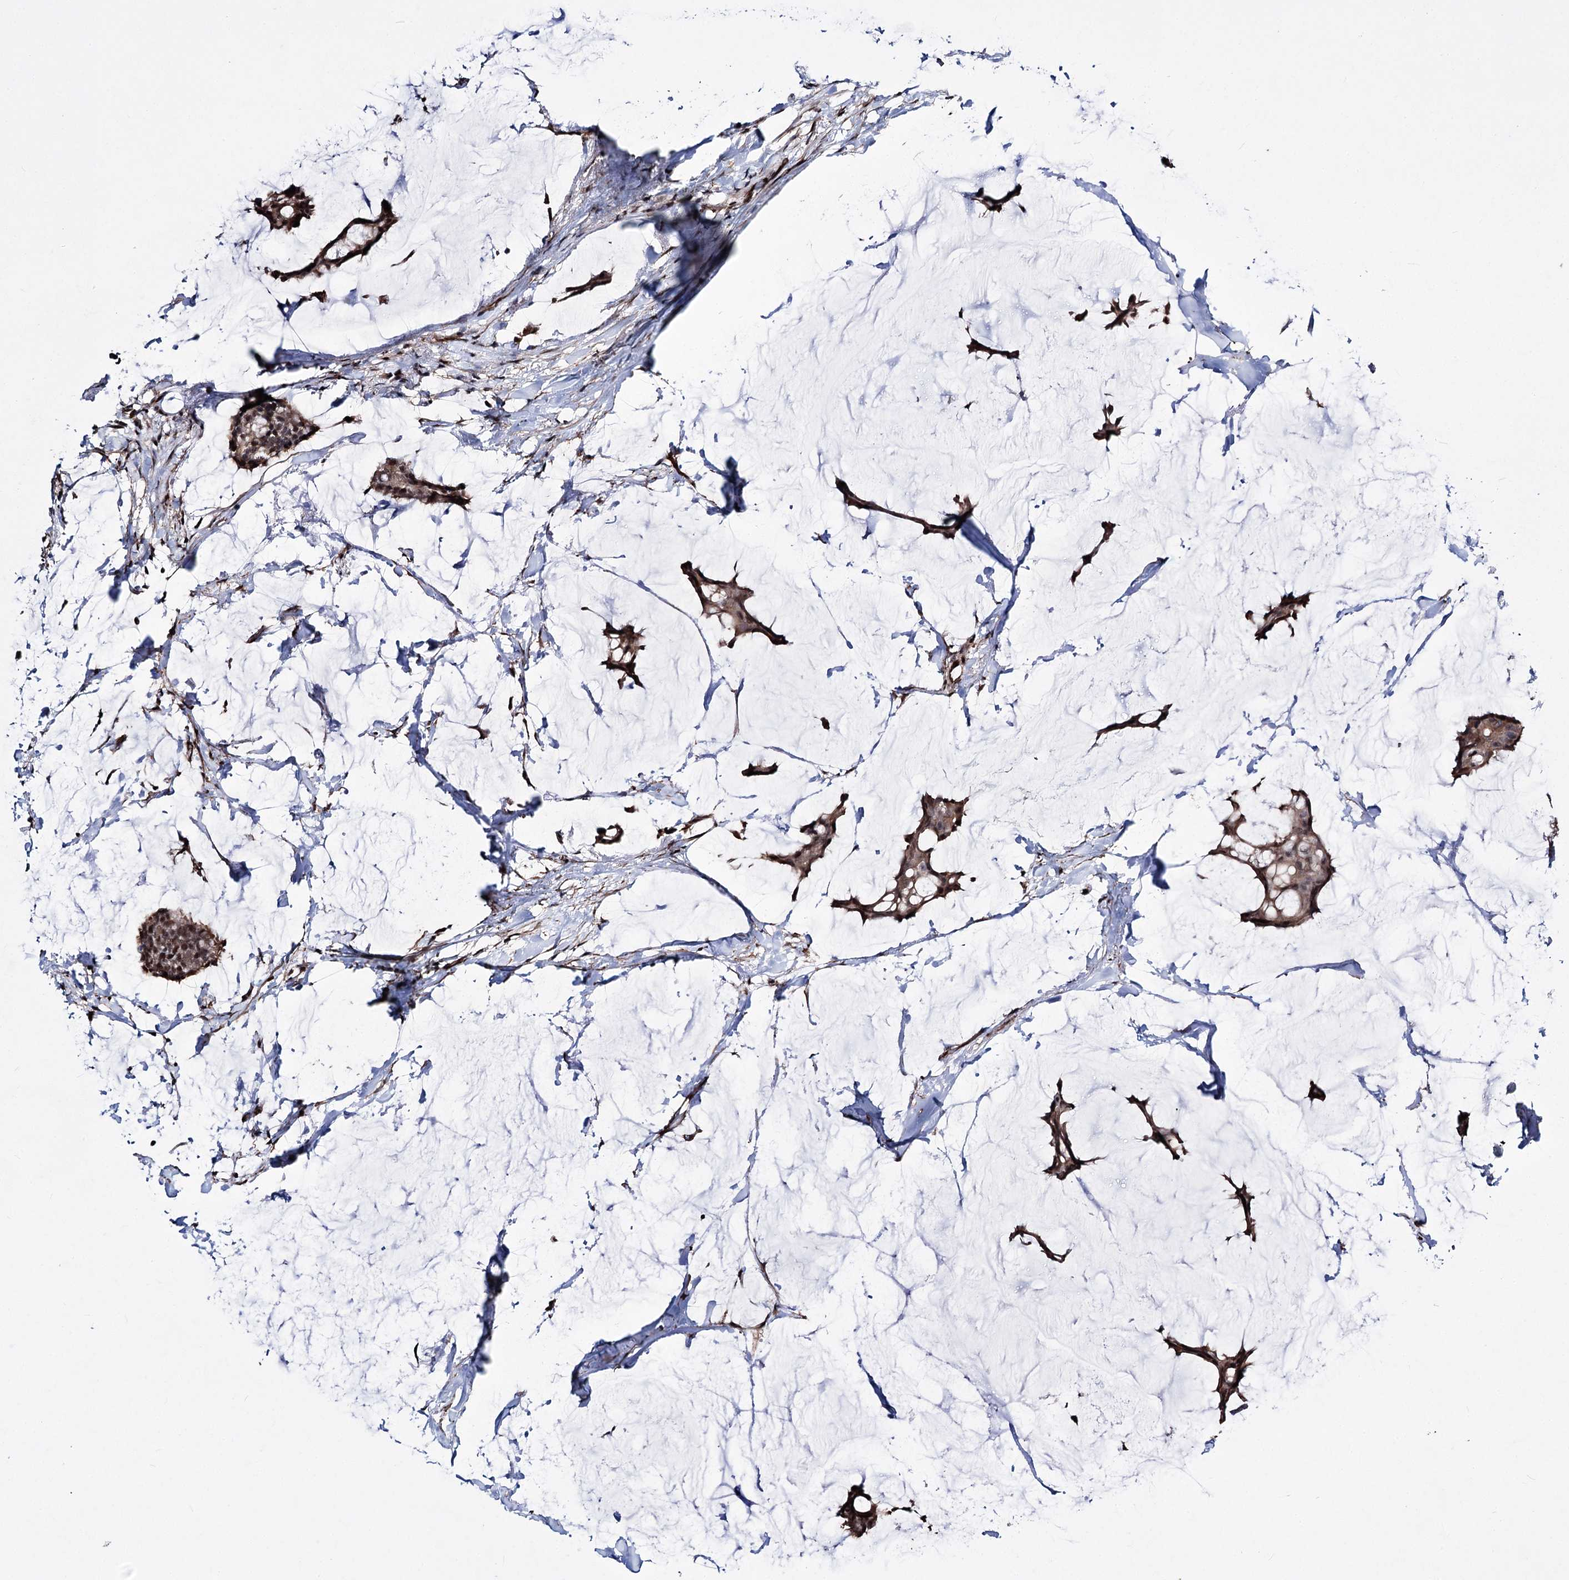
{"staining": {"intensity": "moderate", "quantity": ">75%", "location": "cytoplasmic/membranous,nuclear"}, "tissue": "breast cancer", "cell_type": "Tumor cells", "image_type": "cancer", "snomed": [{"axis": "morphology", "description": "Duct carcinoma"}, {"axis": "topography", "description": "Breast"}], "caption": "Protein analysis of breast intraductal carcinoma tissue reveals moderate cytoplasmic/membranous and nuclear positivity in approximately >75% of tumor cells.", "gene": "CHMP7", "patient": {"sex": "female", "age": 93}}